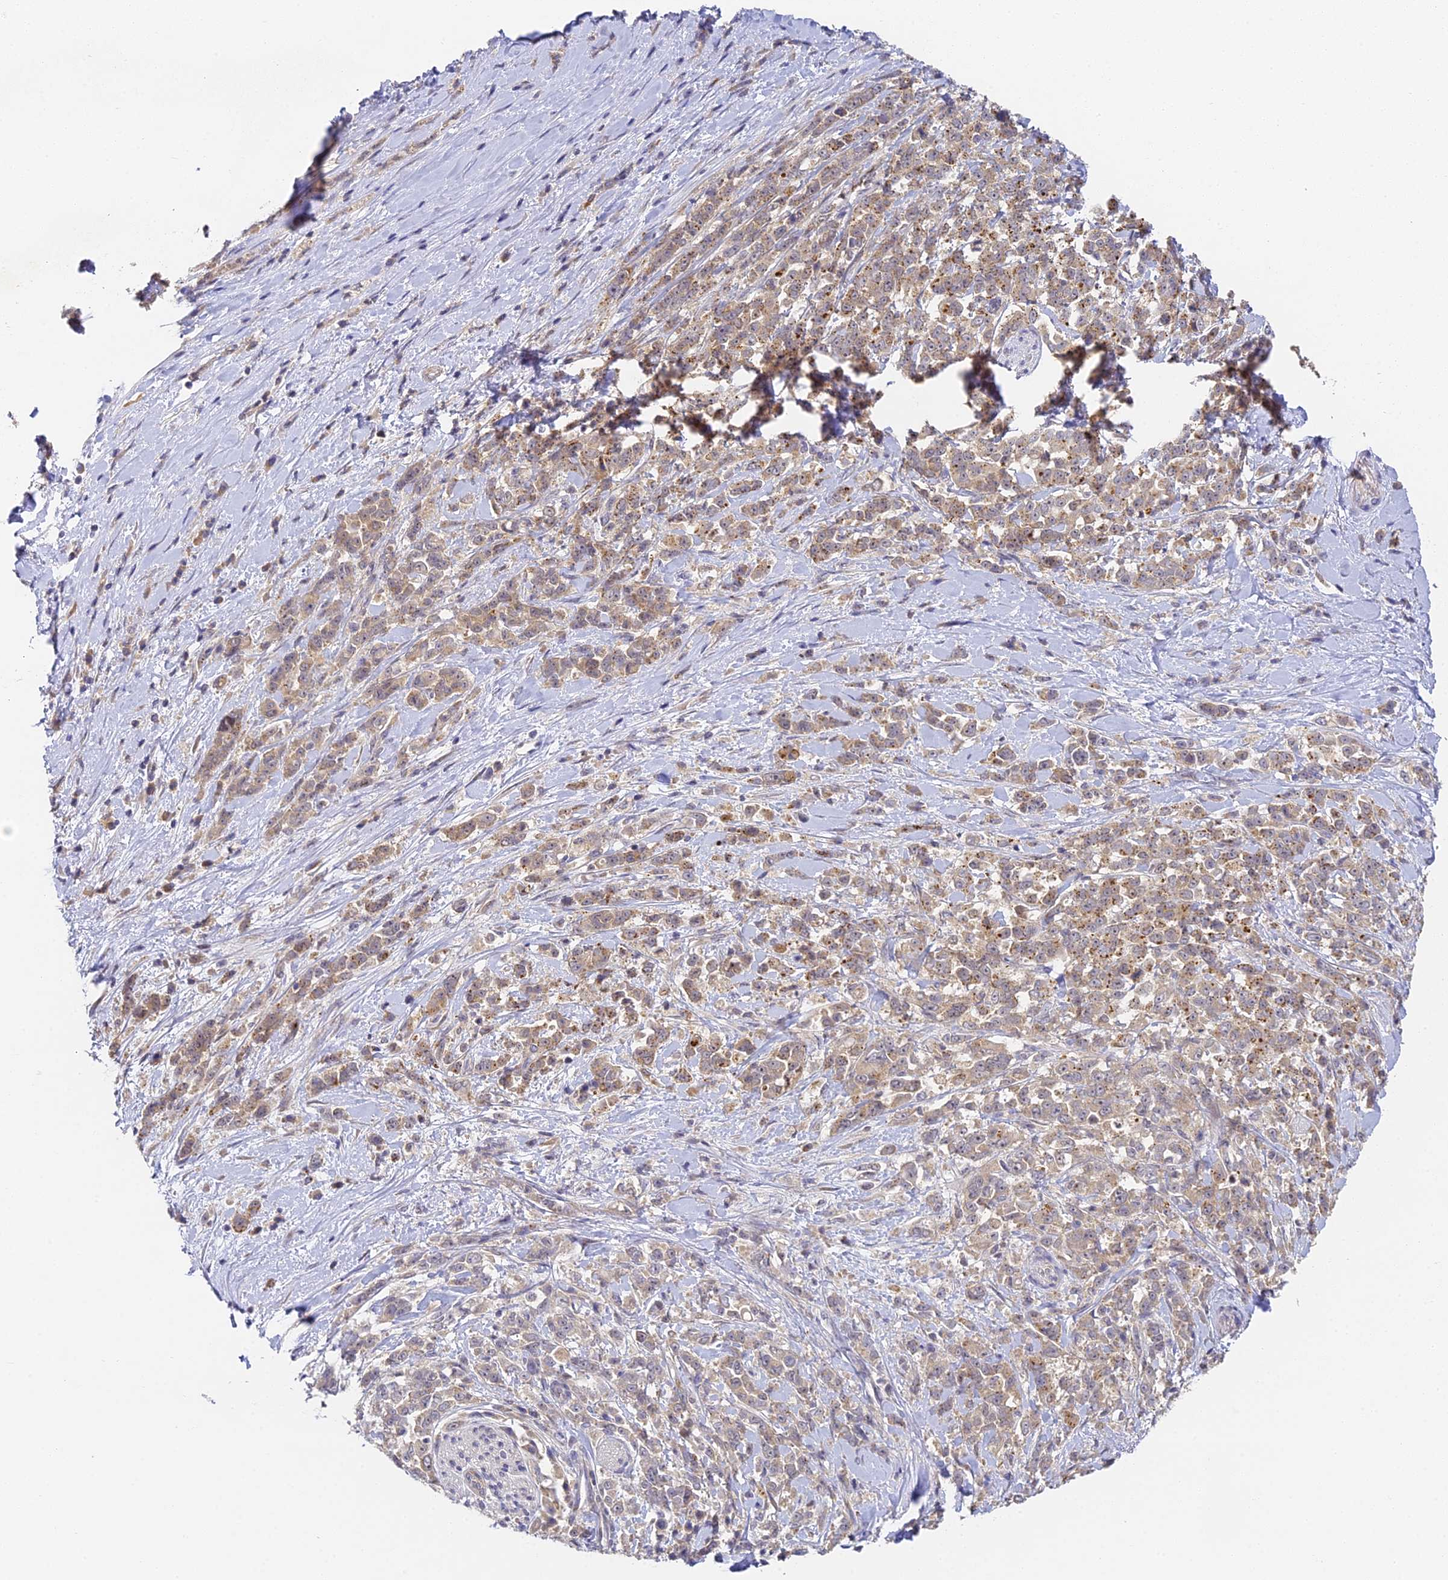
{"staining": {"intensity": "moderate", "quantity": "25%-75%", "location": "cytoplasmic/membranous"}, "tissue": "pancreatic cancer", "cell_type": "Tumor cells", "image_type": "cancer", "snomed": [{"axis": "morphology", "description": "Normal tissue, NOS"}, {"axis": "morphology", "description": "Adenocarcinoma, NOS"}, {"axis": "topography", "description": "Pancreas"}], "caption": "Pancreatic cancer (adenocarcinoma) stained for a protein demonstrates moderate cytoplasmic/membranous positivity in tumor cells.", "gene": "DNAAF10", "patient": {"sex": "female", "age": 64}}